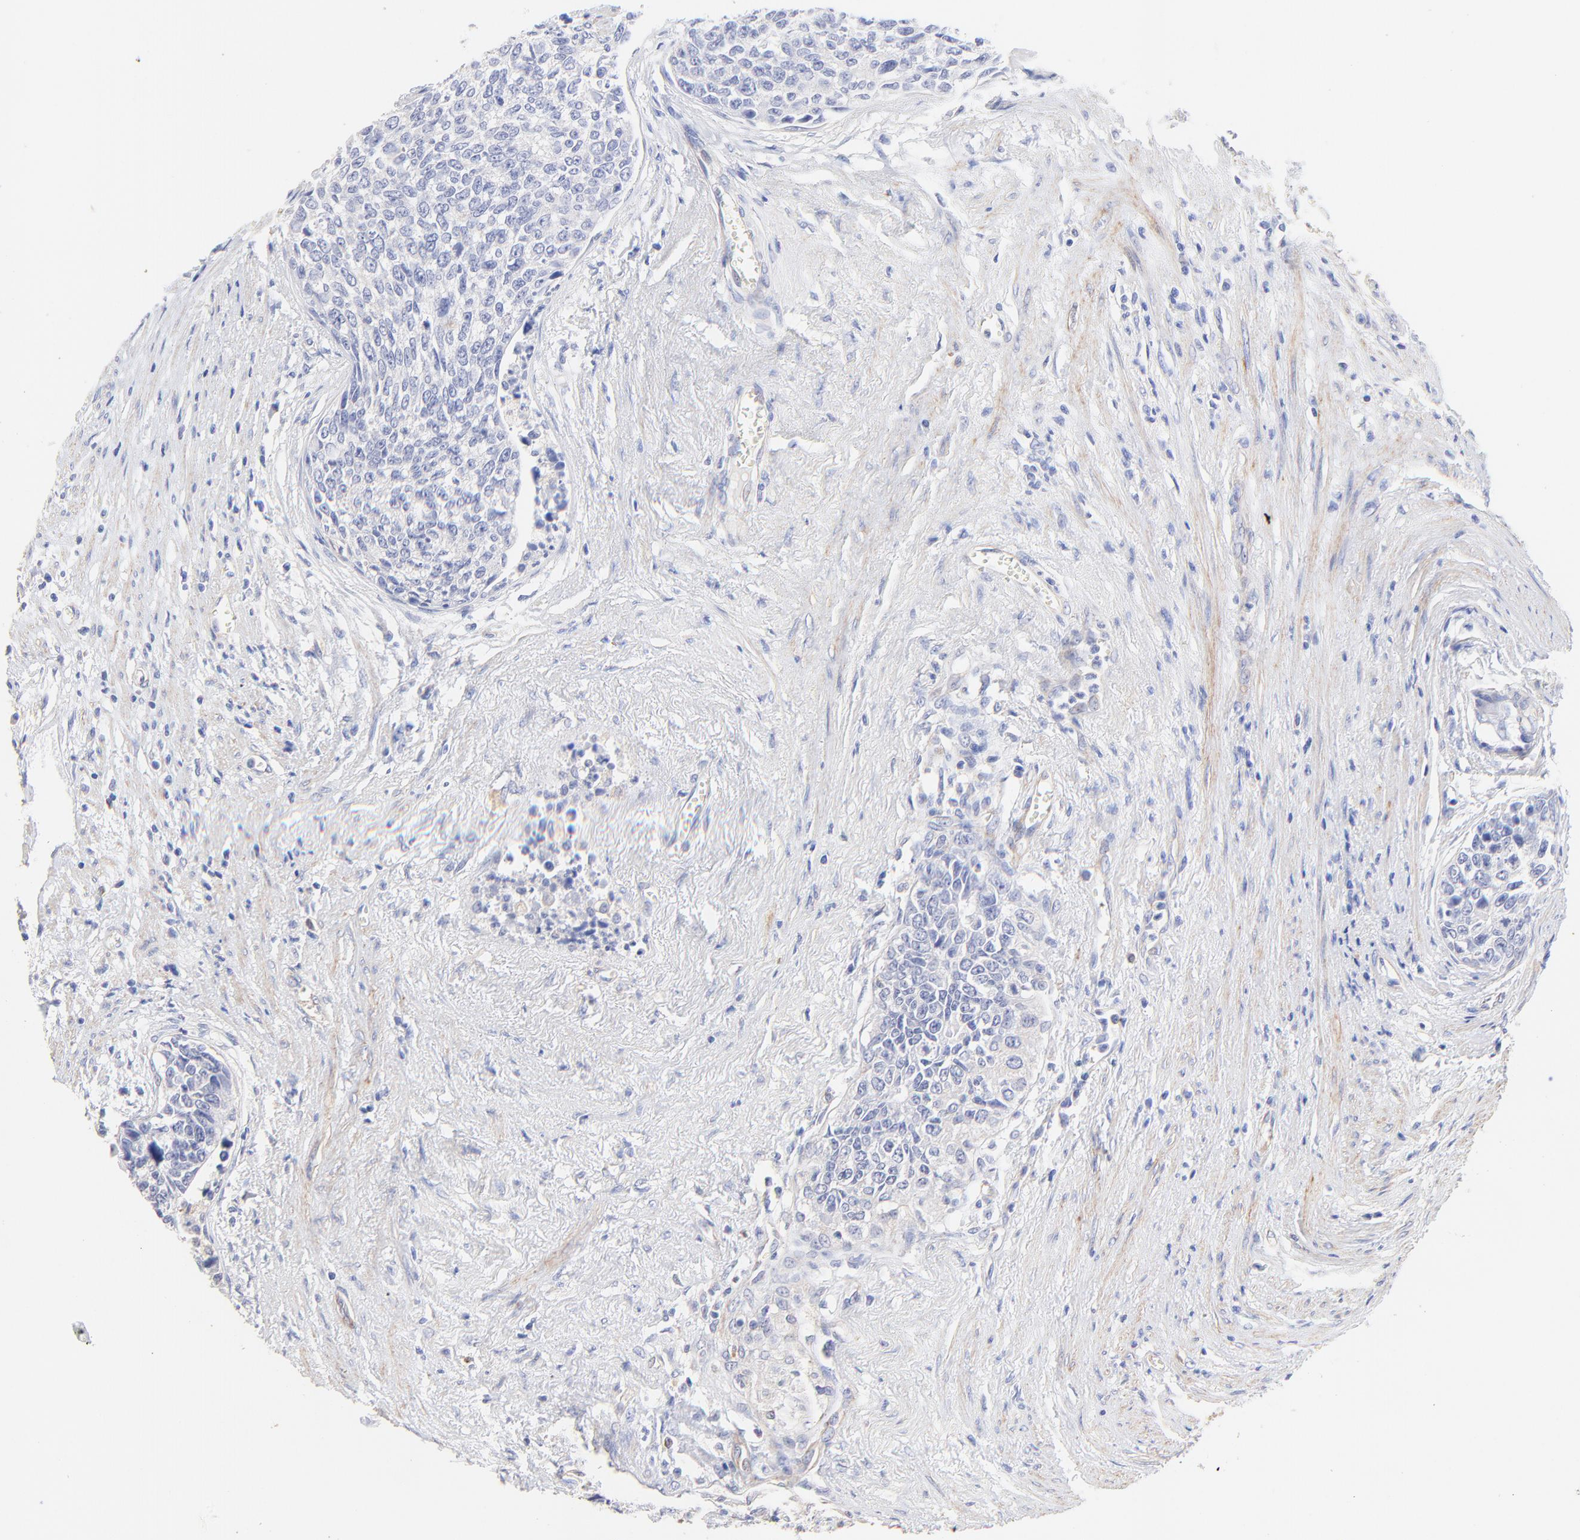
{"staining": {"intensity": "negative", "quantity": "none", "location": "none"}, "tissue": "urothelial cancer", "cell_type": "Tumor cells", "image_type": "cancer", "snomed": [{"axis": "morphology", "description": "Urothelial carcinoma, High grade"}, {"axis": "topography", "description": "Urinary bladder"}], "caption": "Tumor cells show no significant protein expression in high-grade urothelial carcinoma.", "gene": "ACTRT1", "patient": {"sex": "male", "age": 81}}